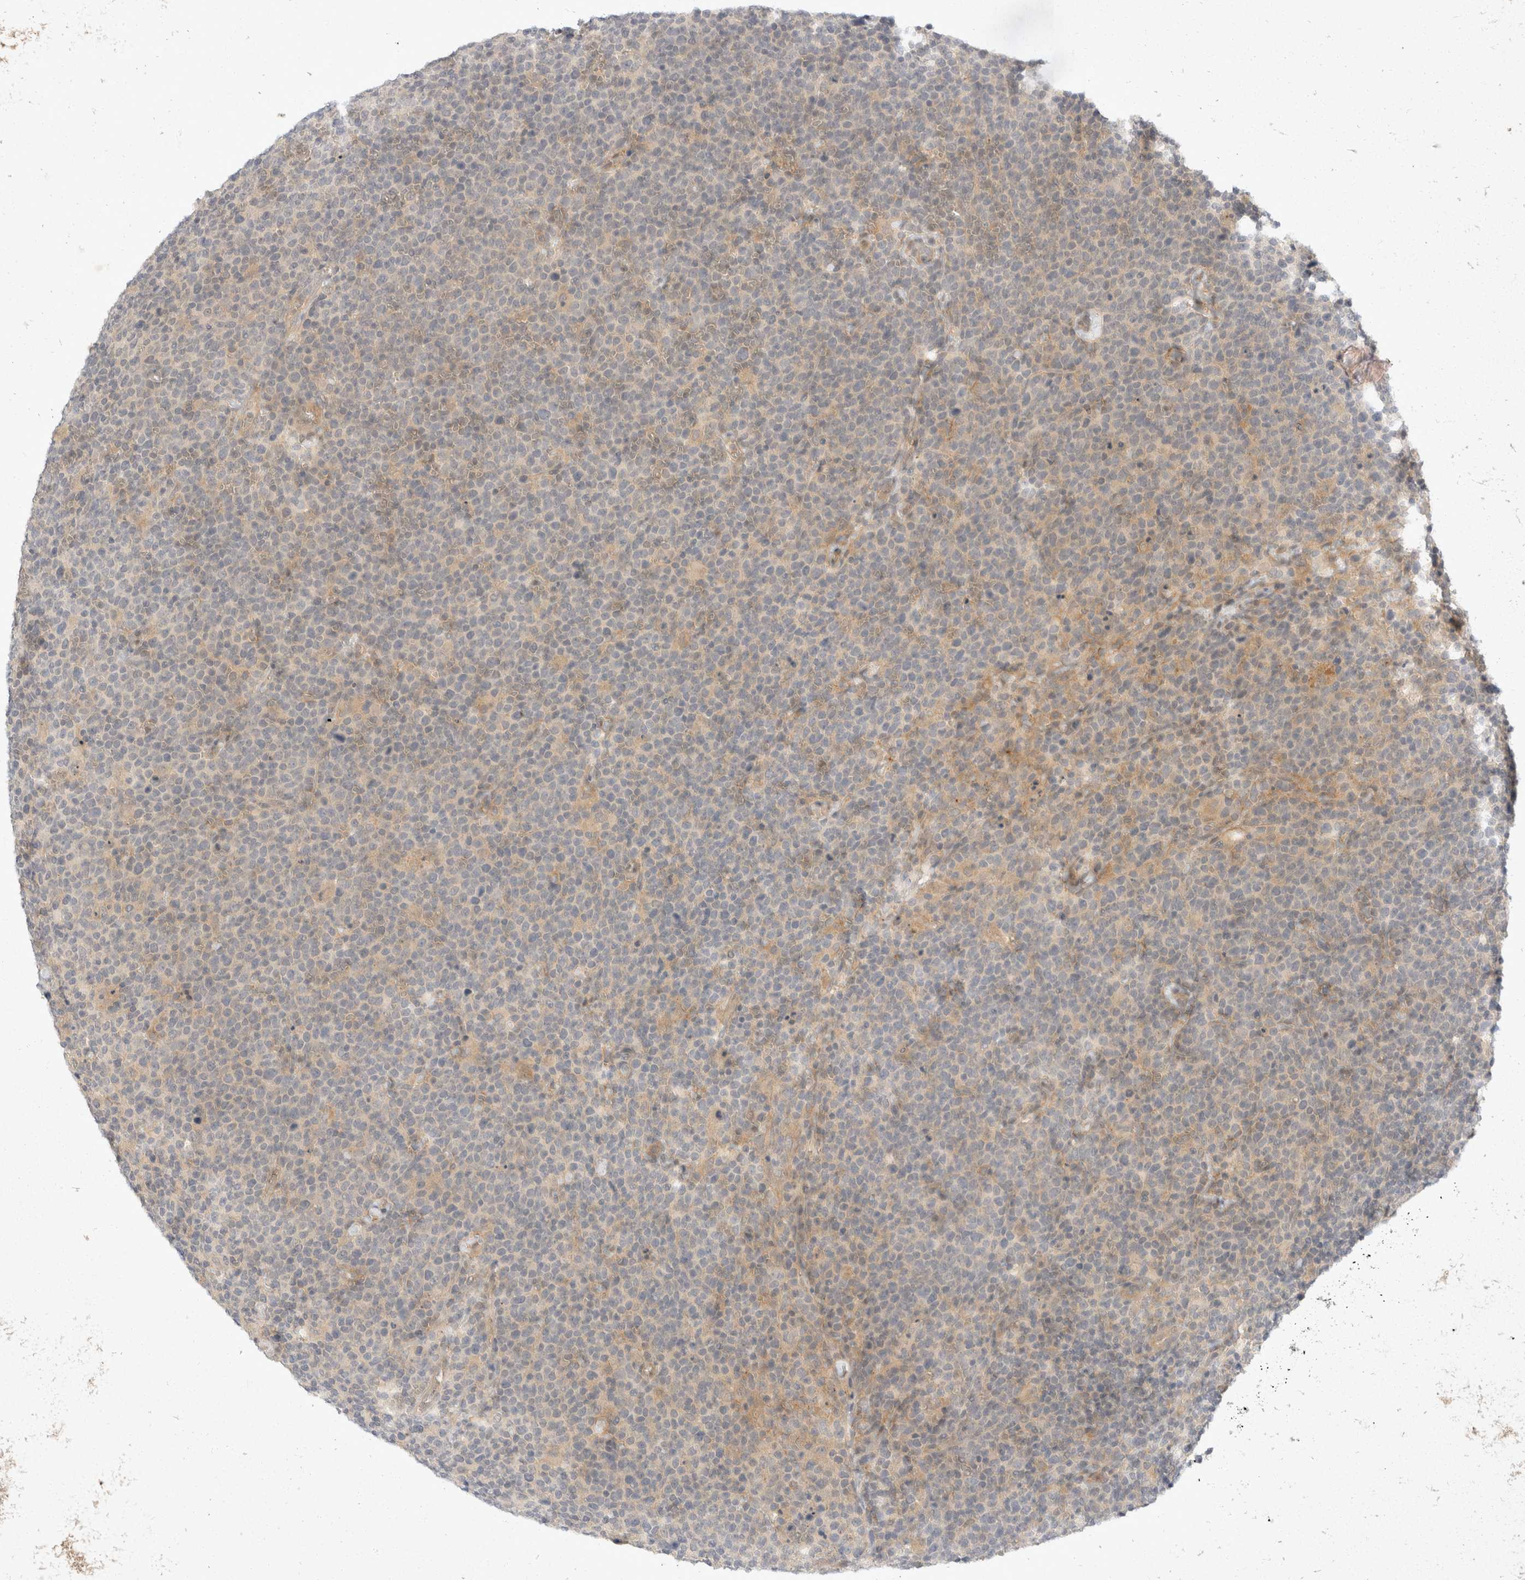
{"staining": {"intensity": "negative", "quantity": "none", "location": "none"}, "tissue": "lymphoma", "cell_type": "Tumor cells", "image_type": "cancer", "snomed": [{"axis": "morphology", "description": "Malignant lymphoma, non-Hodgkin's type, High grade"}, {"axis": "topography", "description": "Lymph node"}], "caption": "Tumor cells are negative for protein expression in human high-grade malignant lymphoma, non-Hodgkin's type. Brightfield microscopy of immunohistochemistry stained with DAB (brown) and hematoxylin (blue), captured at high magnification.", "gene": "TOM1L2", "patient": {"sex": "male", "age": 61}}